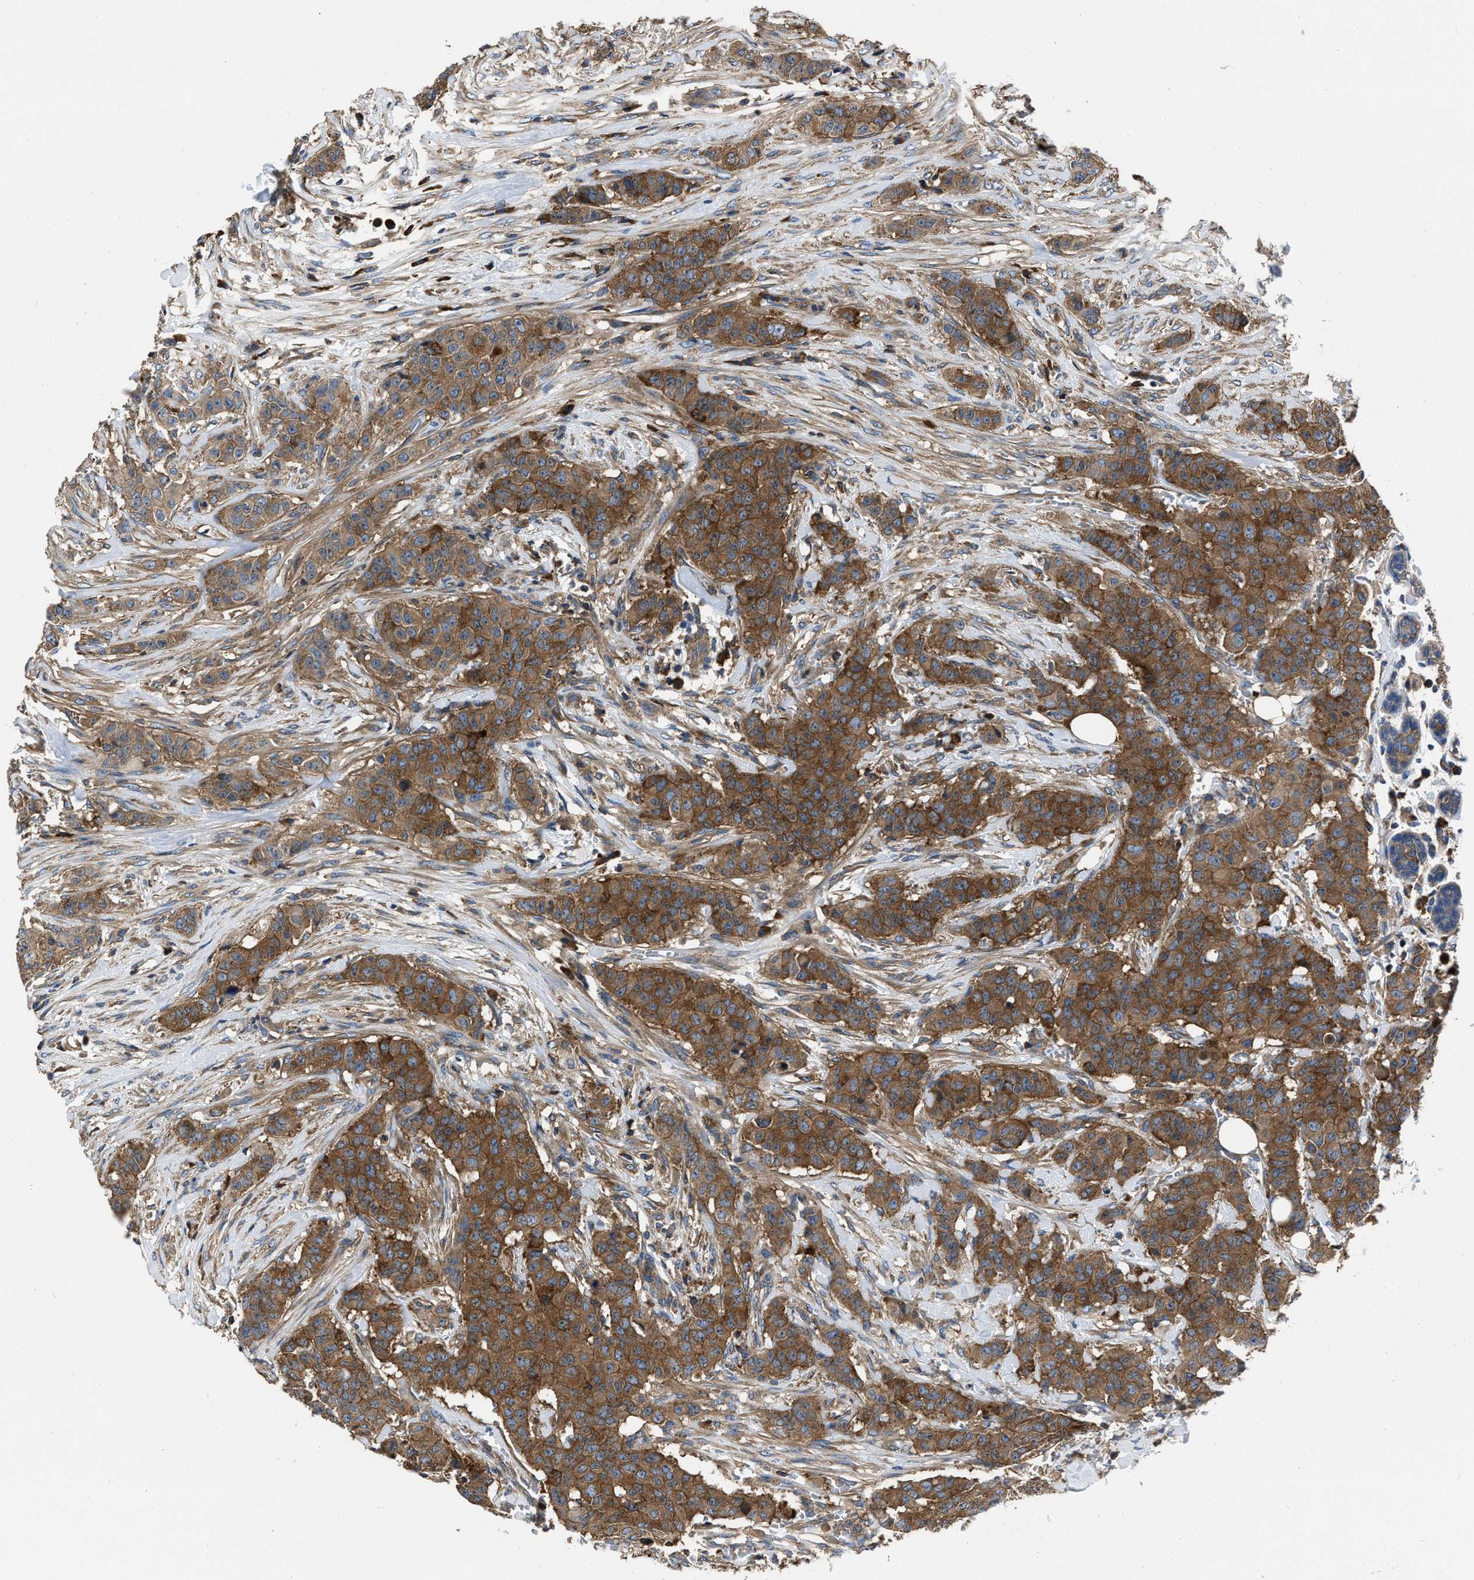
{"staining": {"intensity": "strong", "quantity": ">75%", "location": "cytoplasmic/membranous"}, "tissue": "breast cancer", "cell_type": "Tumor cells", "image_type": "cancer", "snomed": [{"axis": "morphology", "description": "Normal tissue, NOS"}, {"axis": "morphology", "description": "Duct carcinoma"}, {"axis": "topography", "description": "Breast"}], "caption": "Strong cytoplasmic/membranous staining for a protein is seen in approximately >75% of tumor cells of breast infiltrating ductal carcinoma using immunohistochemistry (IHC).", "gene": "YARS1", "patient": {"sex": "female", "age": 40}}